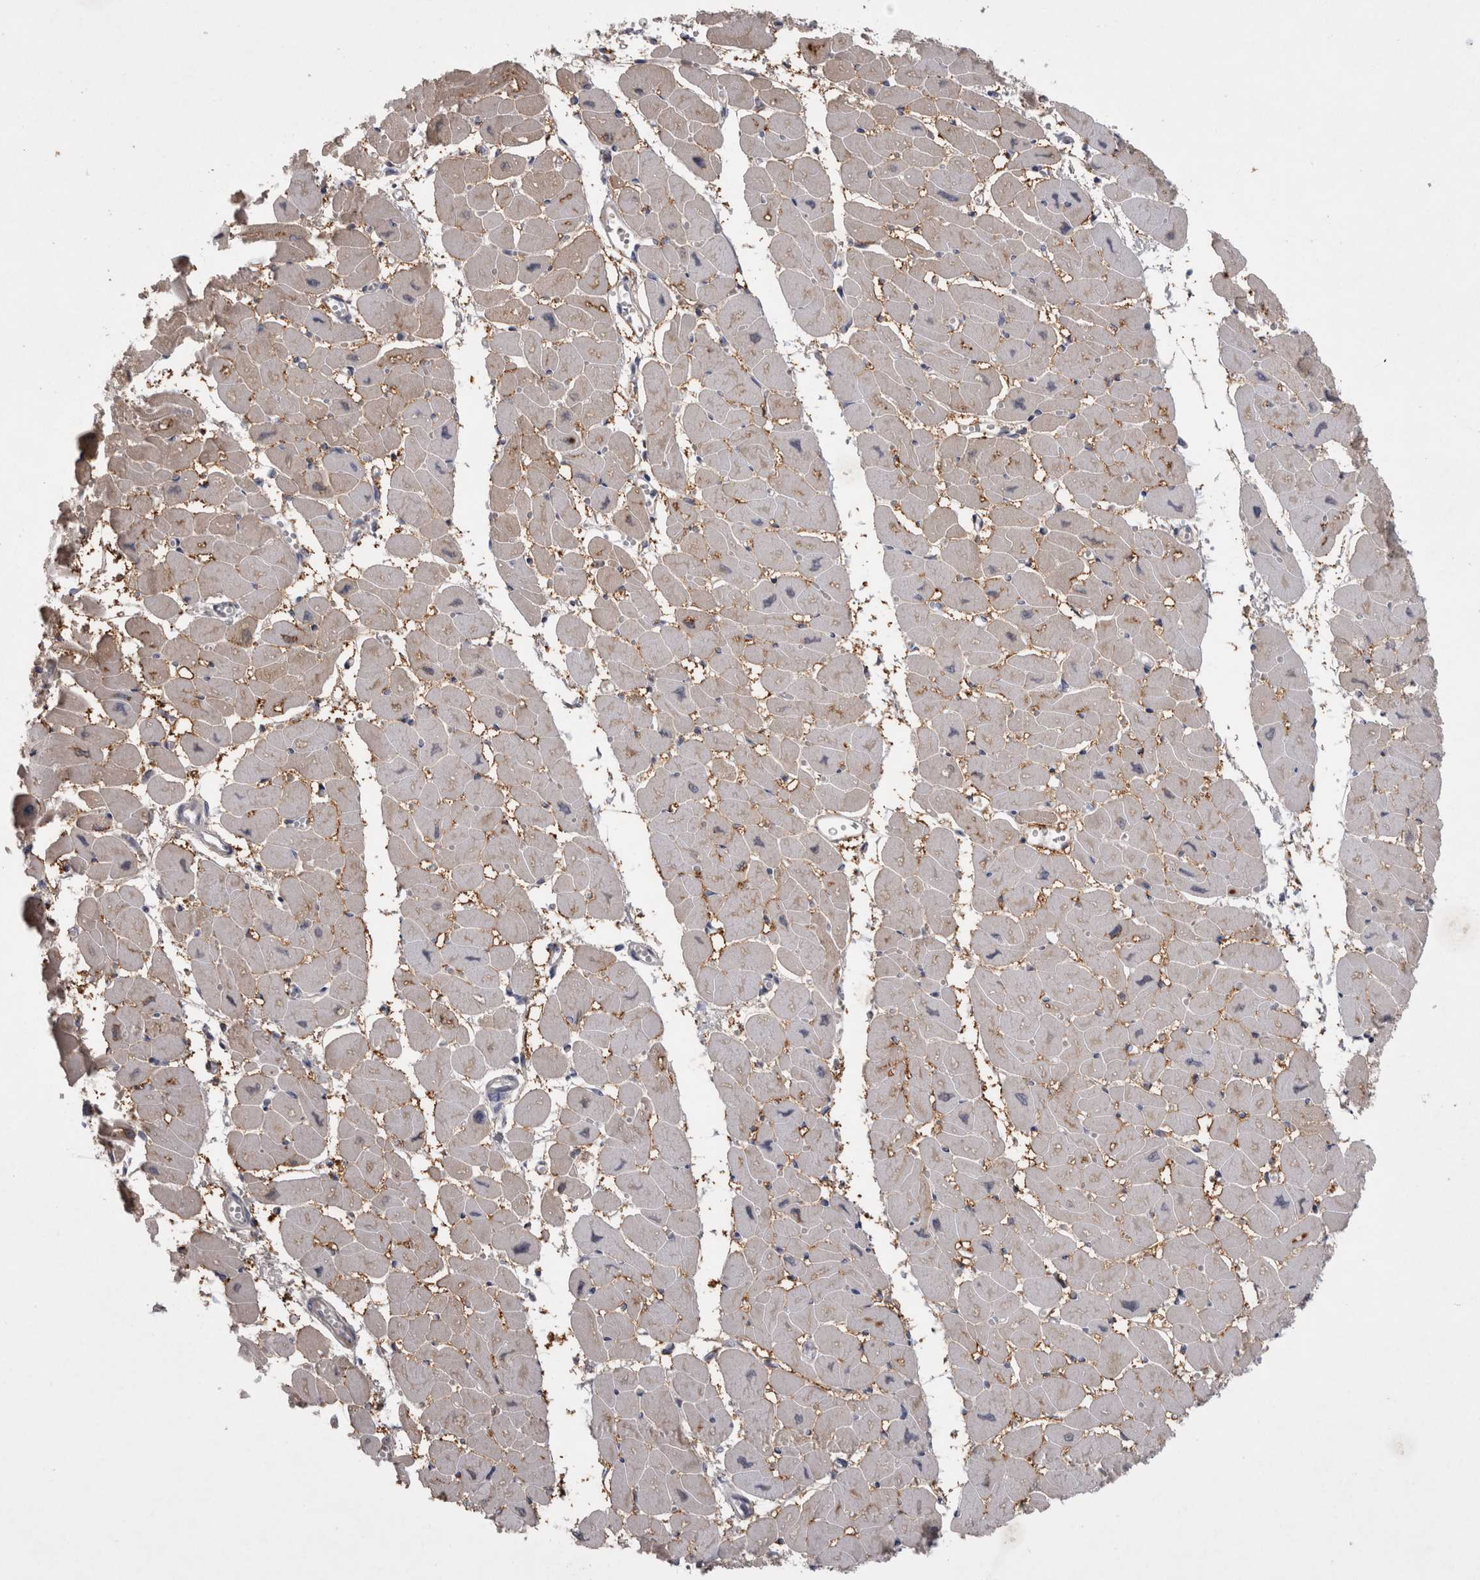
{"staining": {"intensity": "moderate", "quantity": "25%-75%", "location": "cytoplasmic/membranous"}, "tissue": "heart muscle", "cell_type": "Cardiomyocytes", "image_type": "normal", "snomed": [{"axis": "morphology", "description": "Normal tissue, NOS"}, {"axis": "topography", "description": "Heart"}], "caption": "This photomicrograph reveals IHC staining of benign heart muscle, with medium moderate cytoplasmic/membranous positivity in about 25%-75% of cardiomyocytes.", "gene": "LRRC40", "patient": {"sex": "female", "age": 54}}